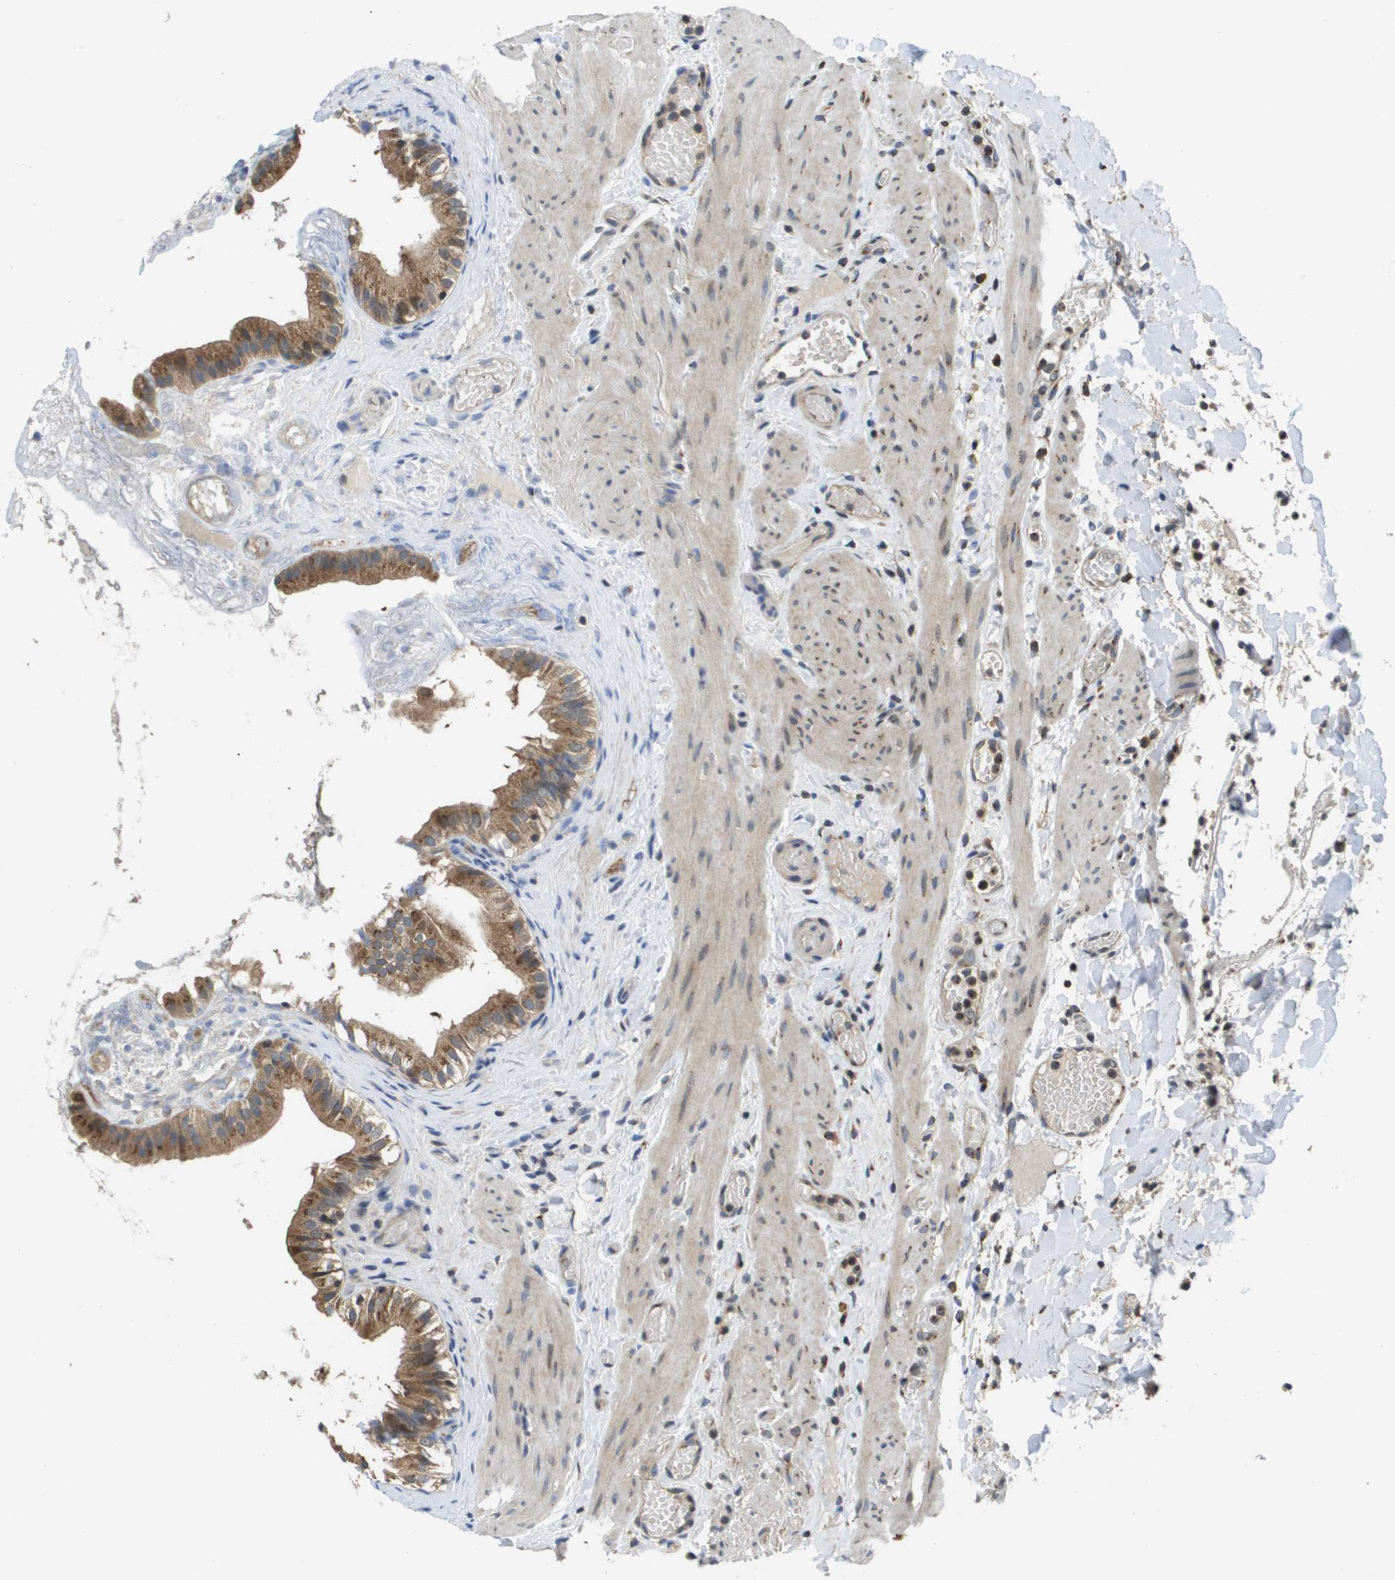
{"staining": {"intensity": "moderate", "quantity": ">75%", "location": "cytoplasmic/membranous"}, "tissue": "gallbladder", "cell_type": "Glandular cells", "image_type": "normal", "snomed": [{"axis": "morphology", "description": "Normal tissue, NOS"}, {"axis": "topography", "description": "Gallbladder"}], "caption": "A high-resolution photomicrograph shows immunohistochemistry (IHC) staining of unremarkable gallbladder, which reveals moderate cytoplasmic/membranous positivity in about >75% of glandular cells.", "gene": "PCK1", "patient": {"sex": "female", "age": 26}}